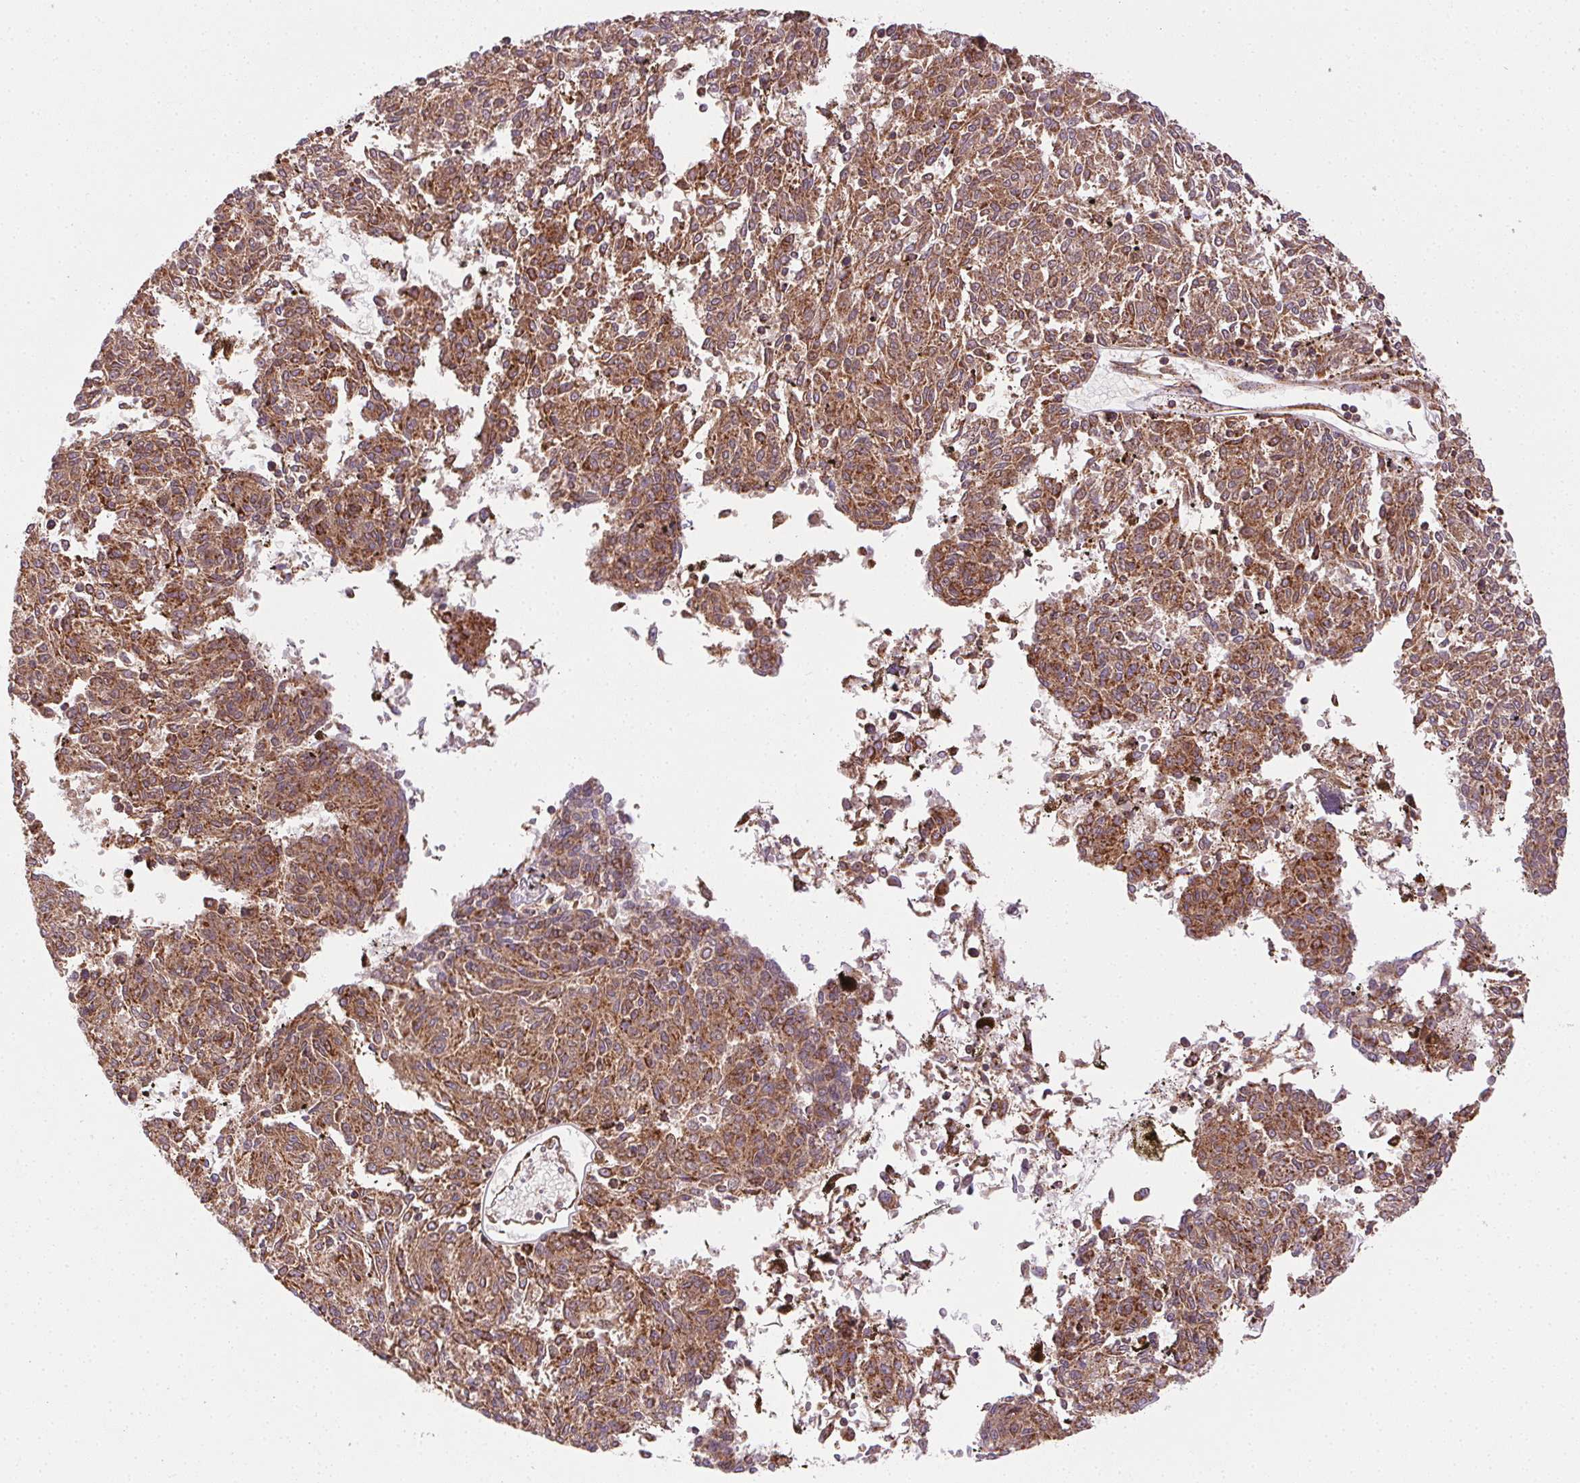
{"staining": {"intensity": "strong", "quantity": ">75%", "location": "cytoplasmic/membranous"}, "tissue": "melanoma", "cell_type": "Tumor cells", "image_type": "cancer", "snomed": [{"axis": "morphology", "description": "Malignant melanoma, NOS"}, {"axis": "topography", "description": "Skin"}], "caption": "Human malignant melanoma stained for a protein (brown) displays strong cytoplasmic/membranous positive staining in about >75% of tumor cells.", "gene": "CLPB", "patient": {"sex": "female", "age": 72}}